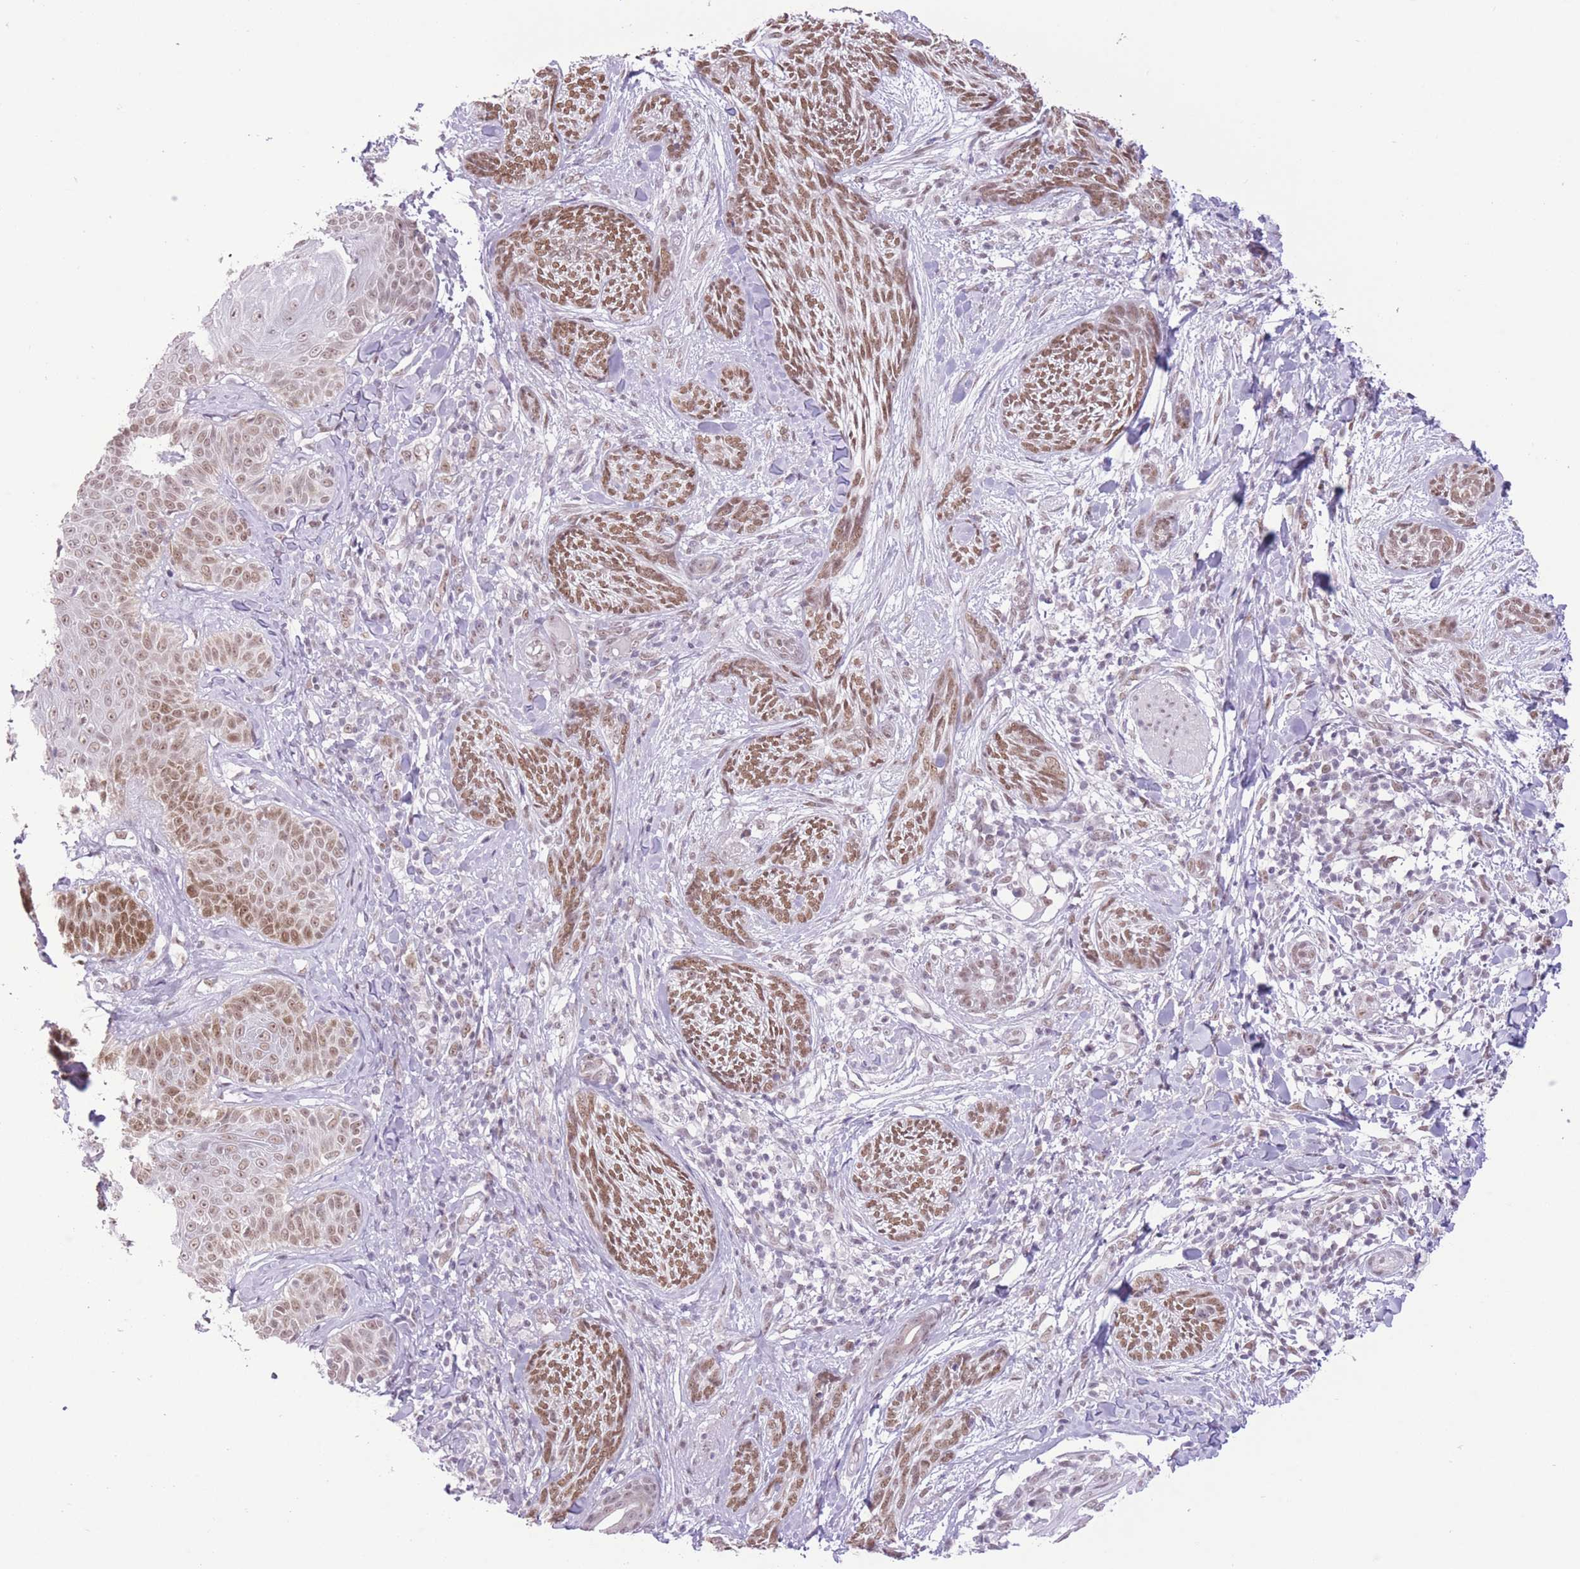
{"staining": {"intensity": "moderate", "quantity": ">75%", "location": "nuclear"}, "tissue": "skin cancer", "cell_type": "Tumor cells", "image_type": "cancer", "snomed": [{"axis": "morphology", "description": "Basal cell carcinoma"}, {"axis": "topography", "description": "Skin"}], "caption": "Skin cancer was stained to show a protein in brown. There is medium levels of moderate nuclear positivity in approximately >75% of tumor cells.", "gene": "ZBED5", "patient": {"sex": "male", "age": 73}}